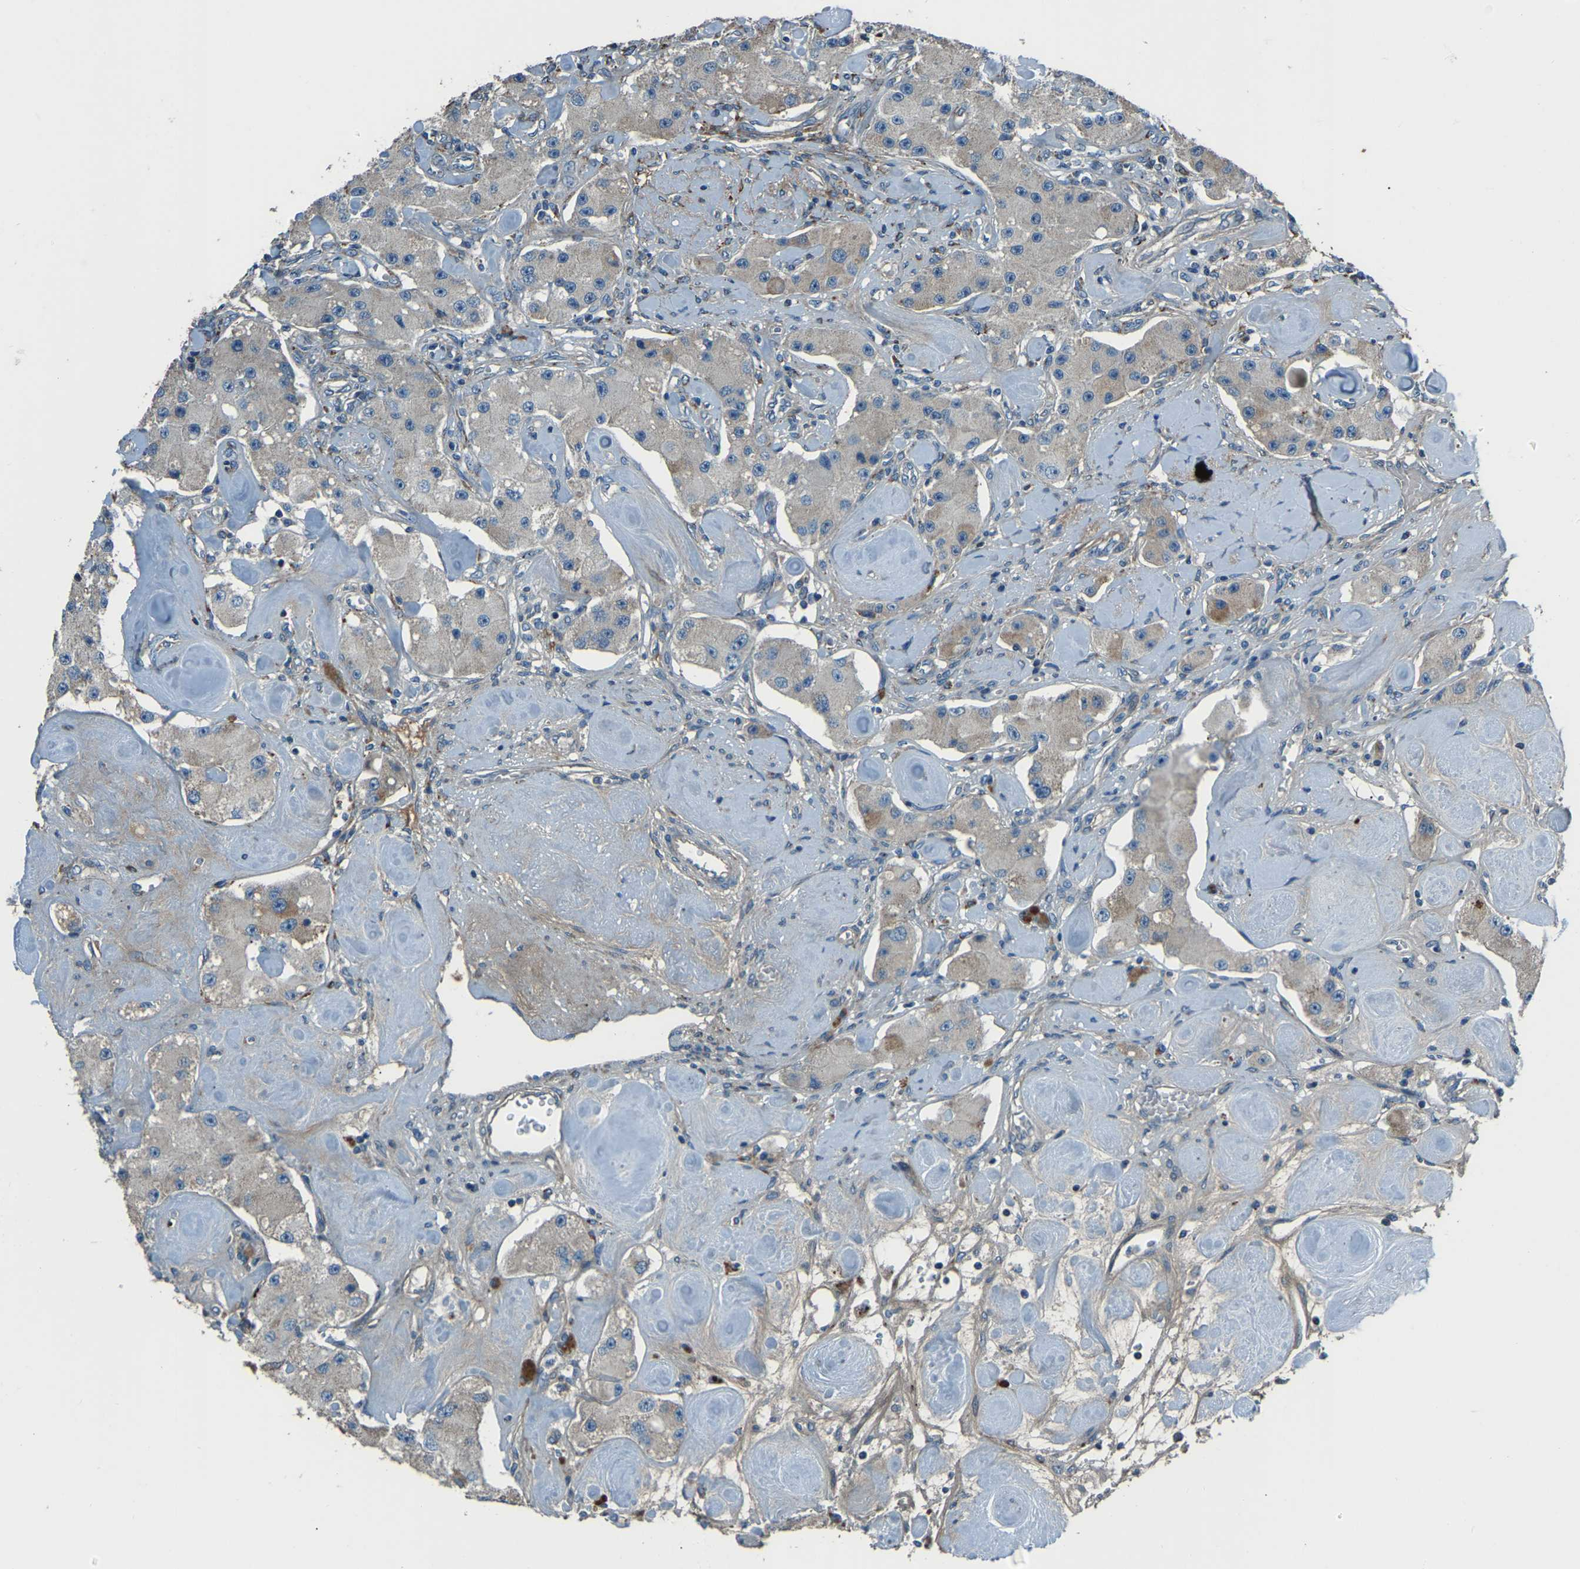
{"staining": {"intensity": "weak", "quantity": ">75%", "location": "cytoplasmic/membranous"}, "tissue": "carcinoid", "cell_type": "Tumor cells", "image_type": "cancer", "snomed": [{"axis": "morphology", "description": "Carcinoid, malignant, NOS"}, {"axis": "topography", "description": "Pancreas"}], "caption": "Immunohistochemistry (IHC) photomicrograph of neoplastic tissue: malignant carcinoid stained using IHC shows low levels of weak protein expression localized specifically in the cytoplasmic/membranous of tumor cells, appearing as a cytoplasmic/membranous brown color.", "gene": "COL3A1", "patient": {"sex": "male", "age": 41}}